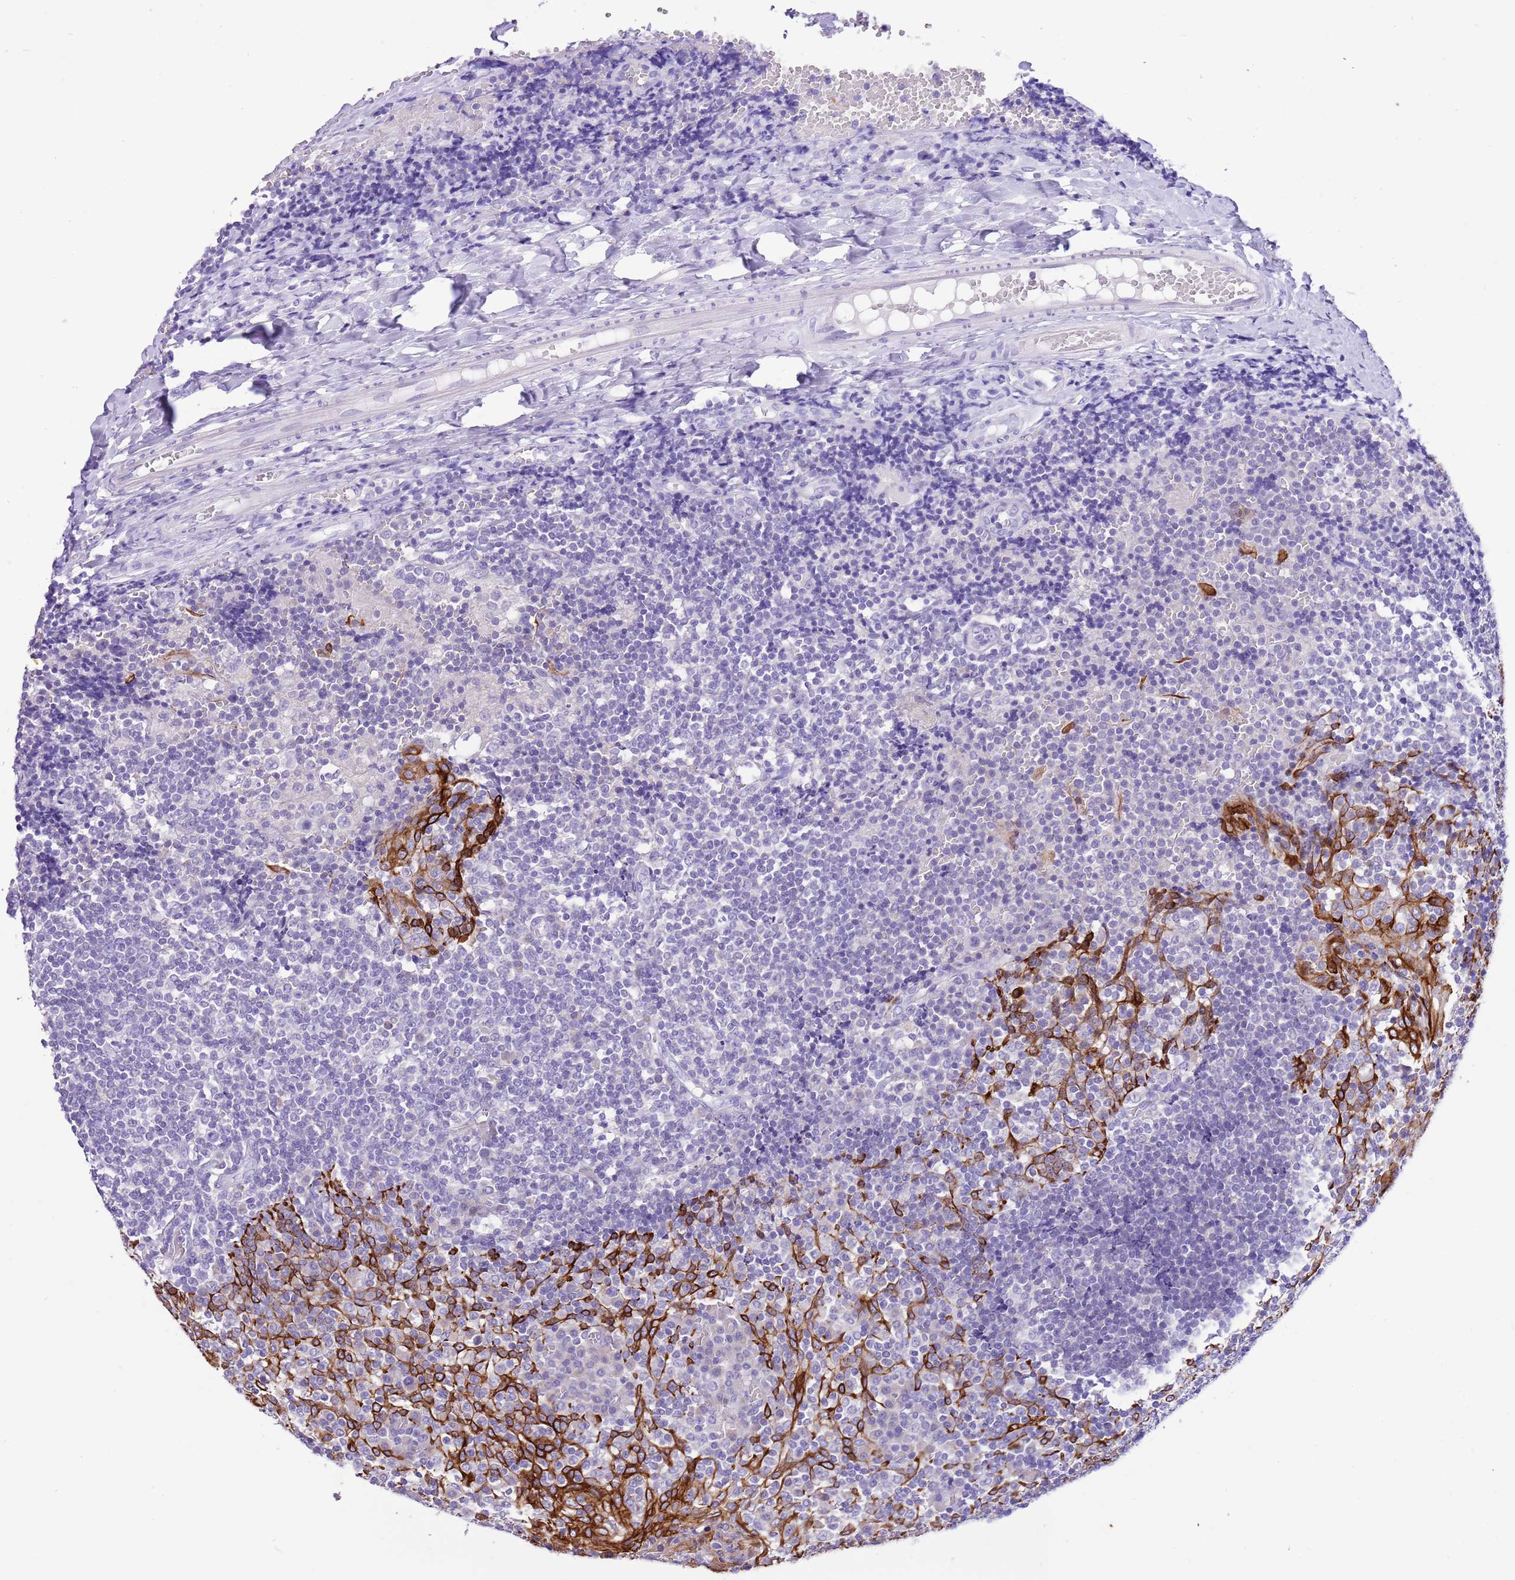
{"staining": {"intensity": "negative", "quantity": "none", "location": "none"}, "tissue": "tonsil", "cell_type": "Germinal center cells", "image_type": "normal", "snomed": [{"axis": "morphology", "description": "Normal tissue, NOS"}, {"axis": "topography", "description": "Tonsil"}], "caption": "Immunohistochemistry image of normal tonsil: human tonsil stained with DAB demonstrates no significant protein positivity in germinal center cells.", "gene": "R3HDM4", "patient": {"sex": "female", "age": 19}}